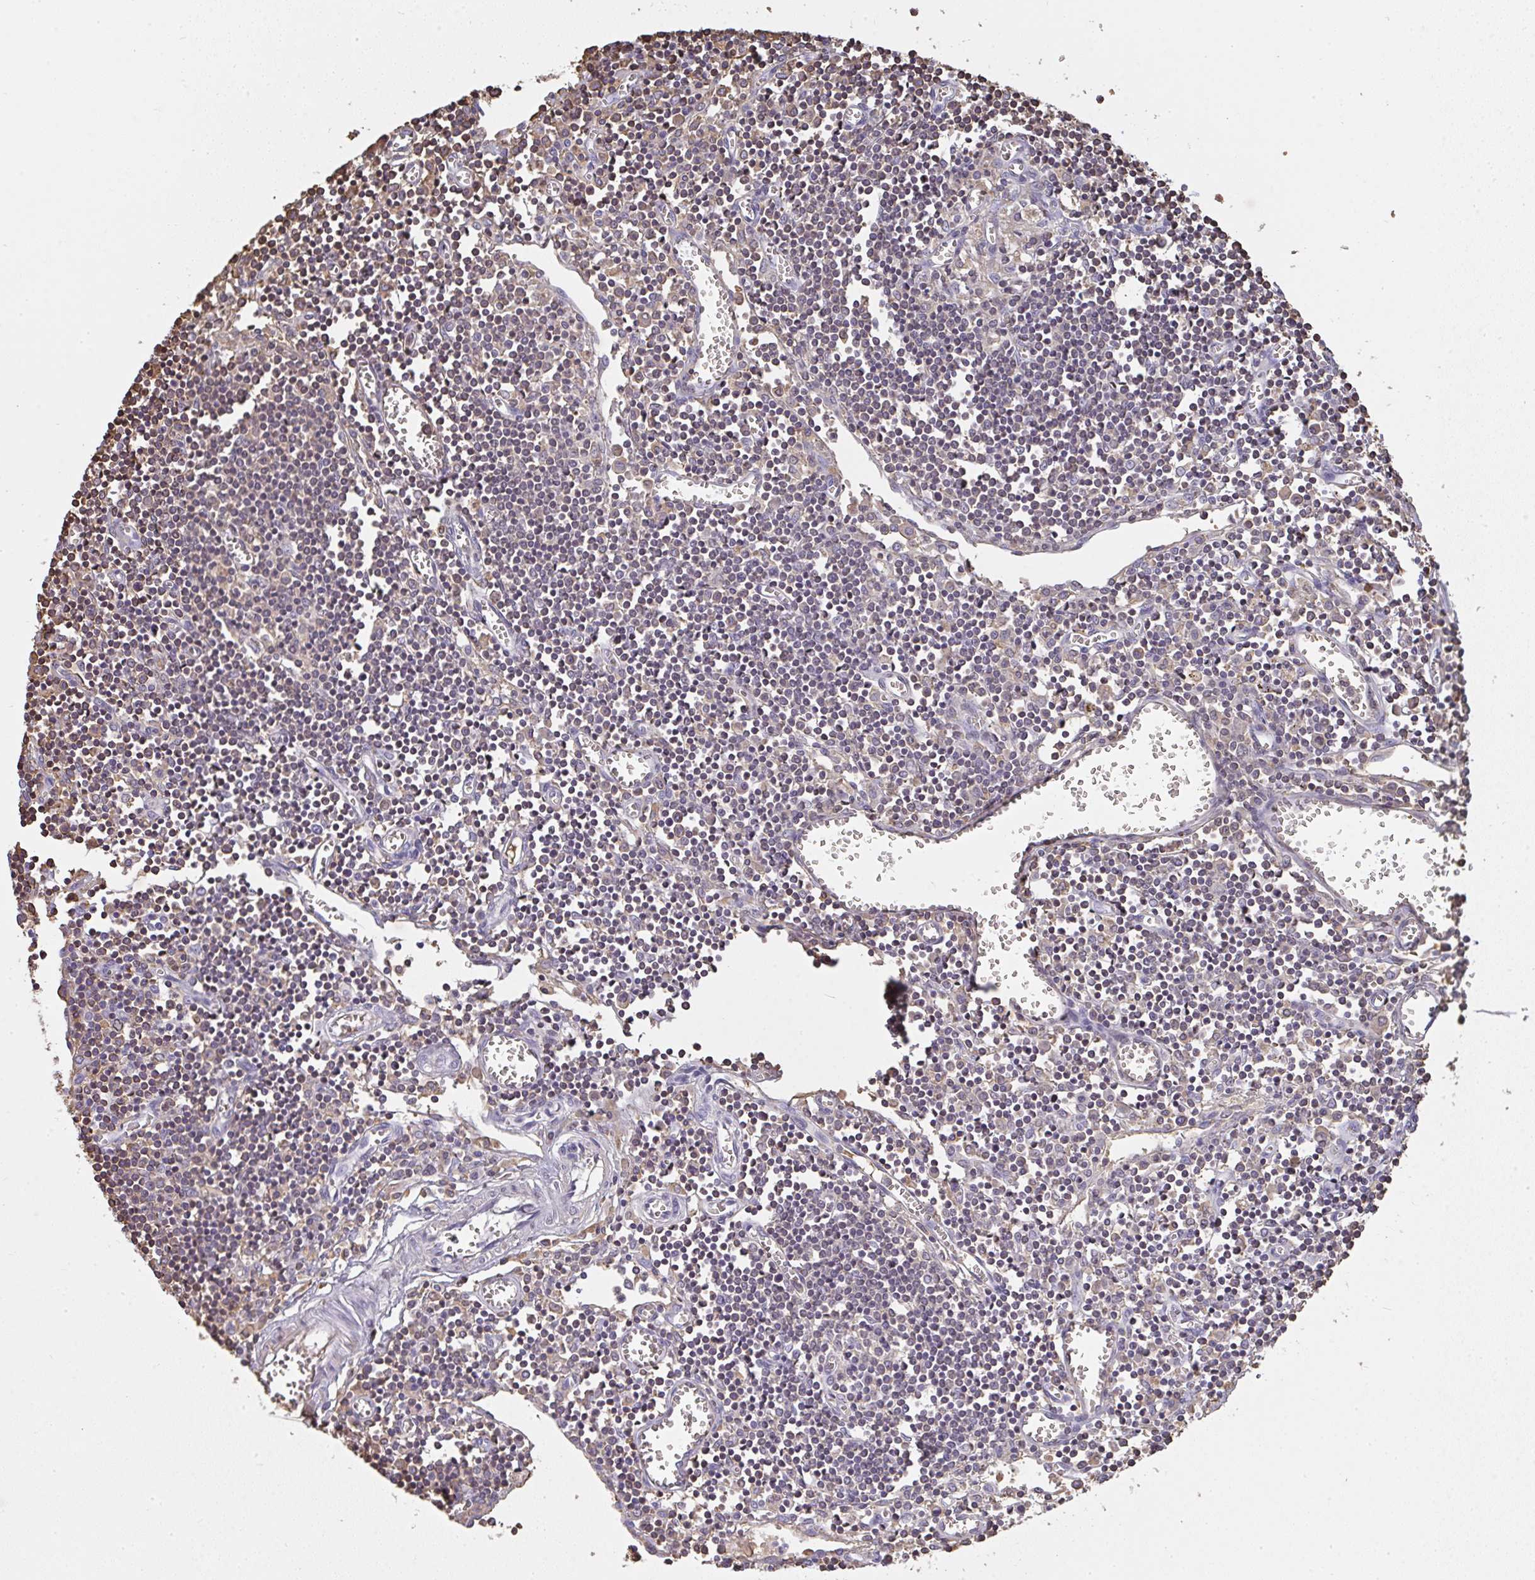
{"staining": {"intensity": "negative", "quantity": "none", "location": "none"}, "tissue": "lymph node", "cell_type": "Germinal center cells", "image_type": "normal", "snomed": [{"axis": "morphology", "description": "Normal tissue, NOS"}, {"axis": "topography", "description": "Lymph node"}], "caption": "Immunohistochemistry (IHC) image of unremarkable lymph node: lymph node stained with DAB exhibits no significant protein expression in germinal center cells.", "gene": "SMYD5", "patient": {"sex": "male", "age": 66}}